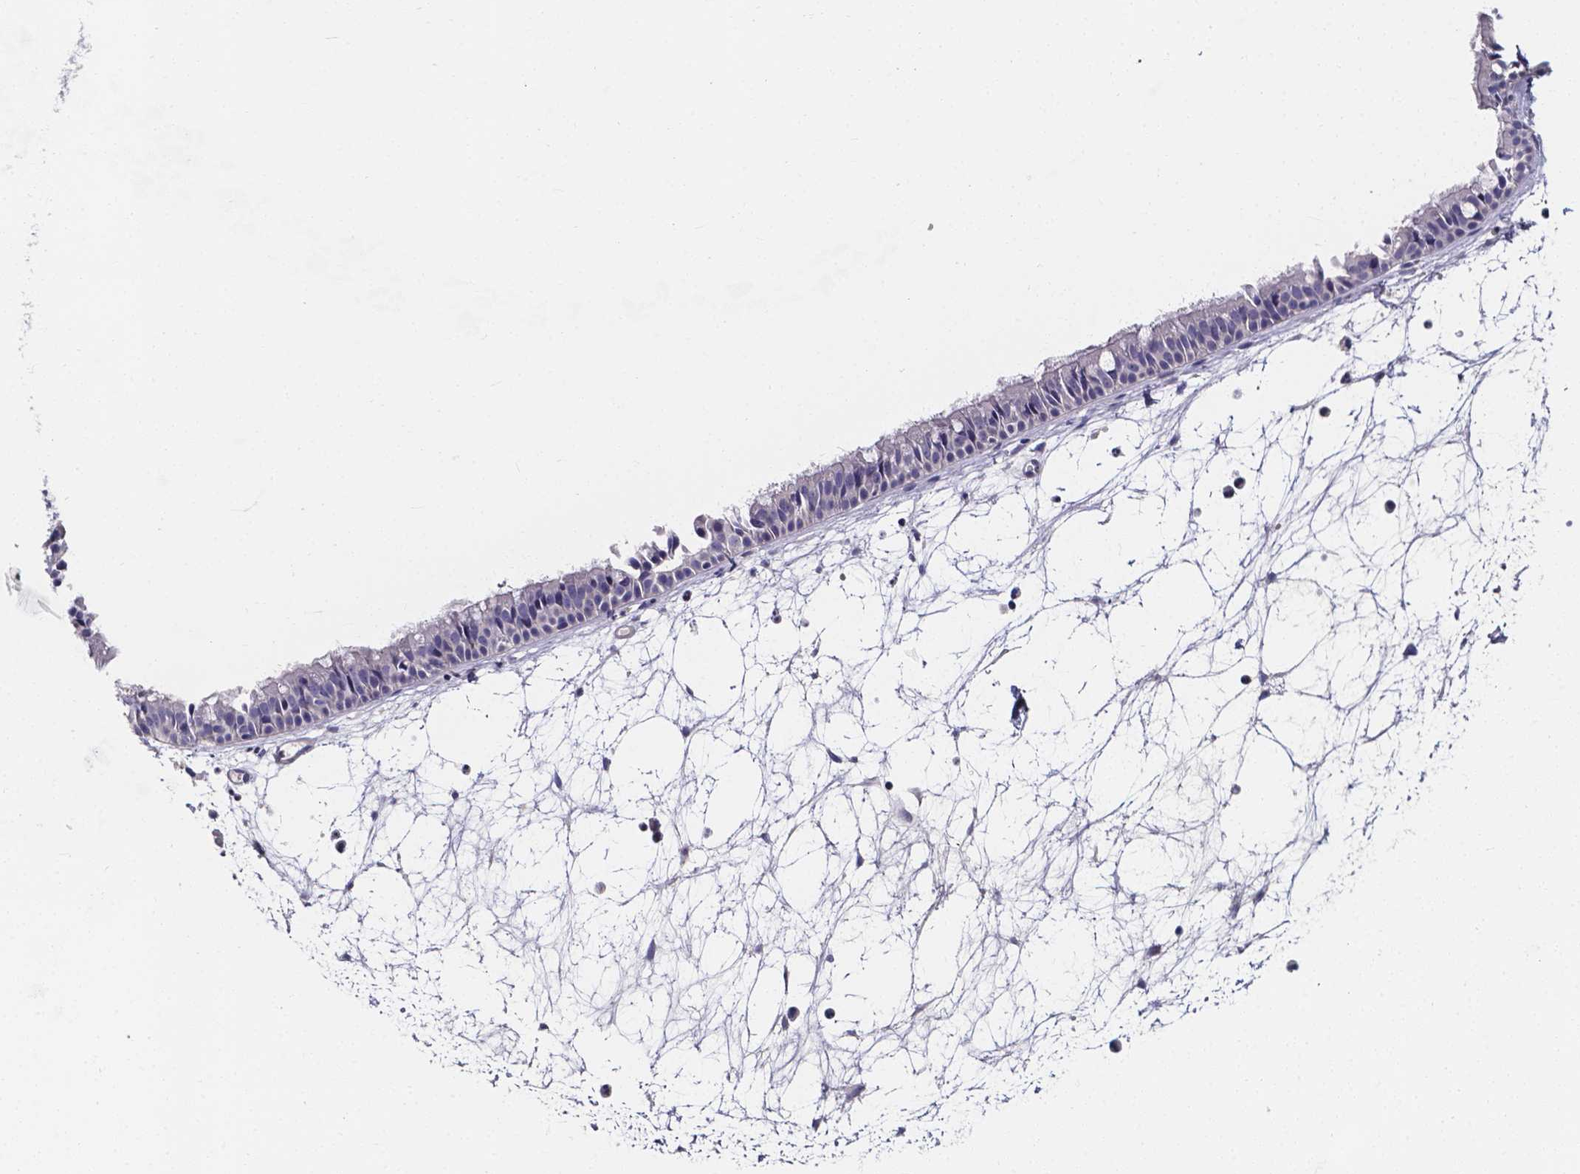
{"staining": {"intensity": "negative", "quantity": "none", "location": "none"}, "tissue": "nasopharynx", "cell_type": "Respiratory epithelial cells", "image_type": "normal", "snomed": [{"axis": "morphology", "description": "Normal tissue, NOS"}, {"axis": "topography", "description": "Nasopharynx"}], "caption": "High magnification brightfield microscopy of benign nasopharynx stained with DAB (3,3'-diaminobenzidine) (brown) and counterstained with hematoxylin (blue): respiratory epithelial cells show no significant expression.", "gene": "CACNG8", "patient": {"sex": "male", "age": 31}}